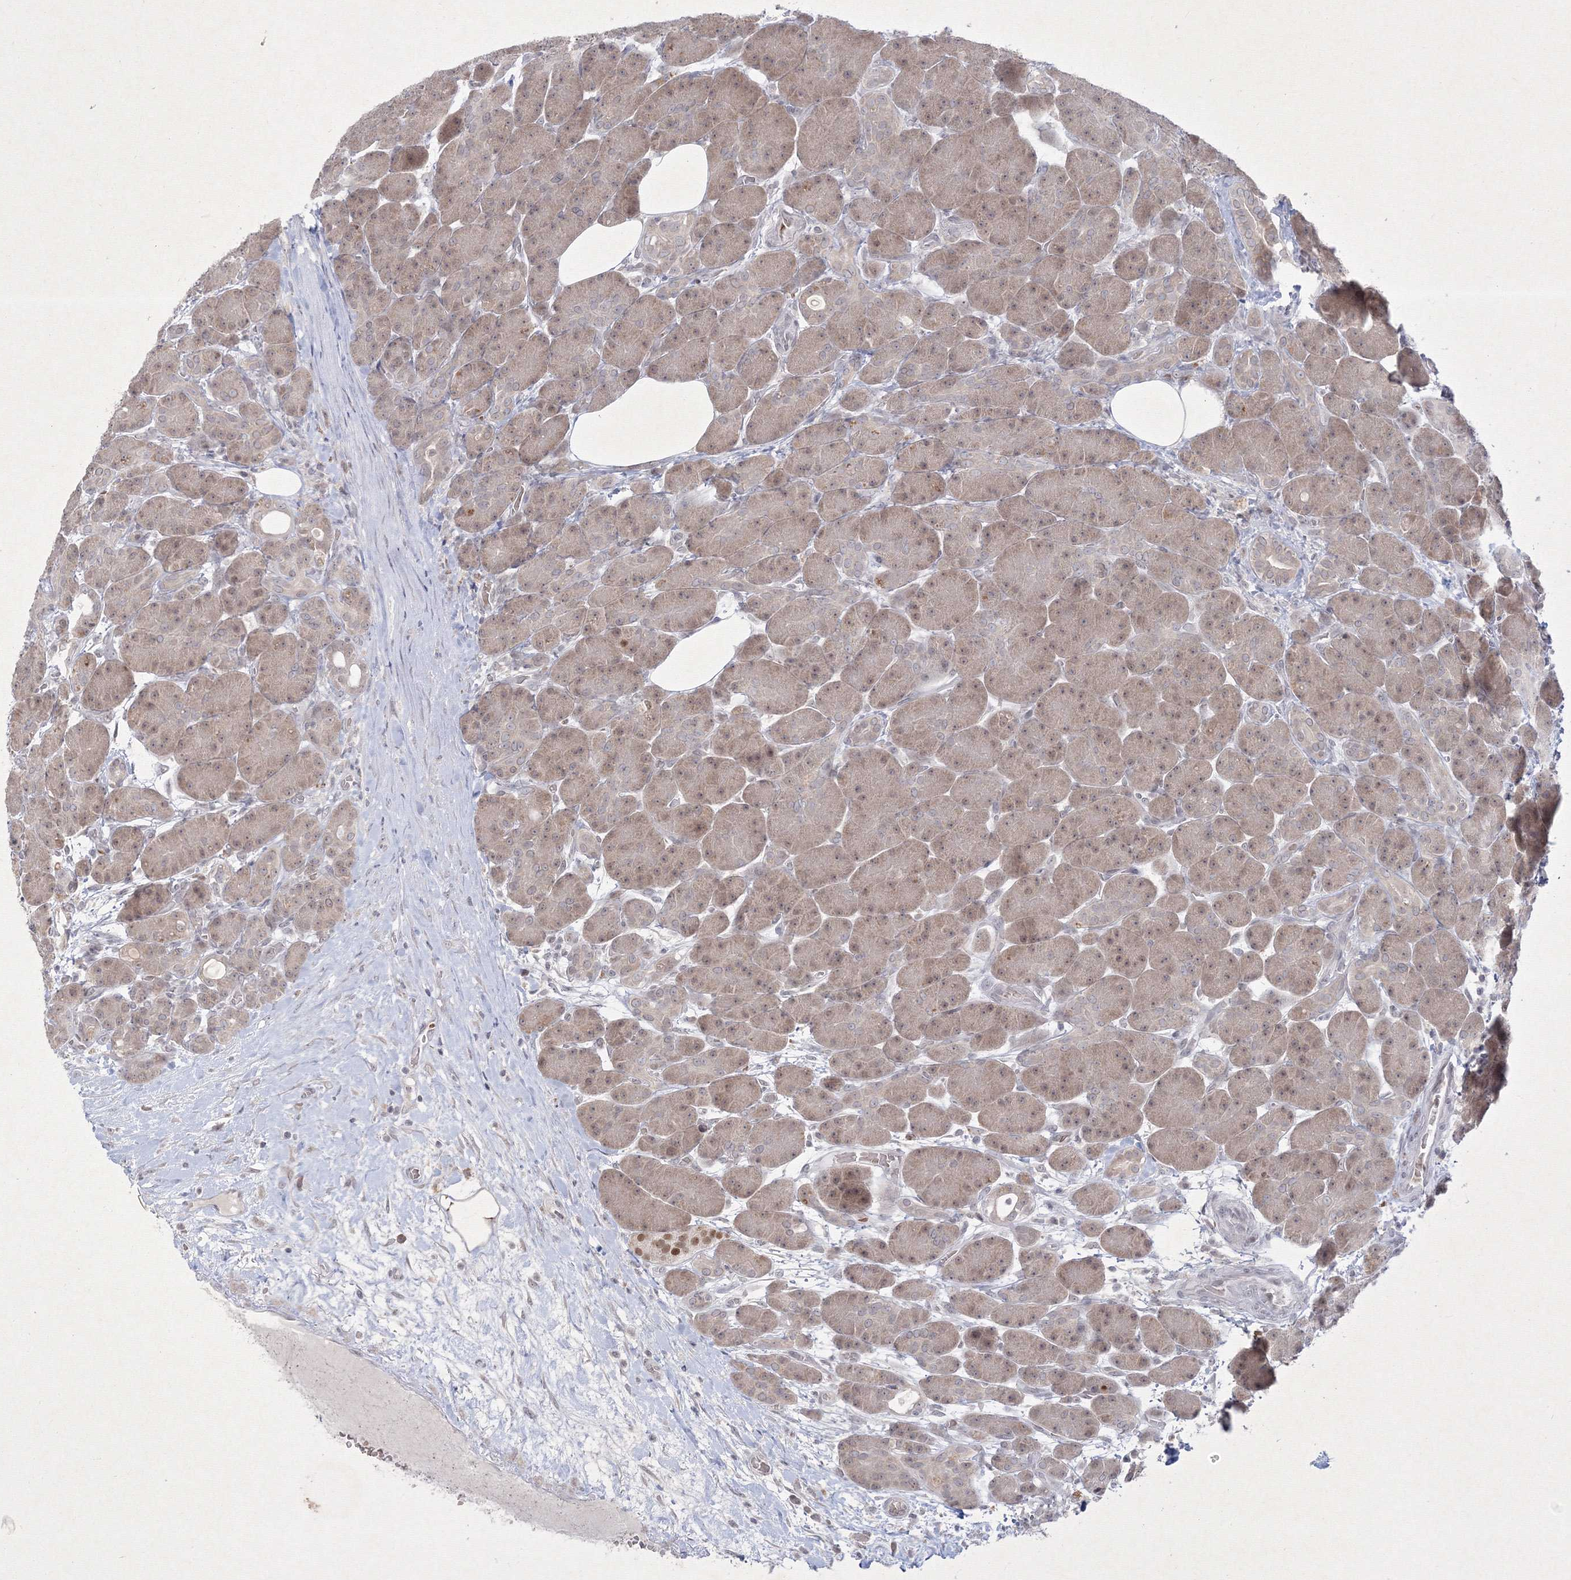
{"staining": {"intensity": "moderate", "quantity": ">75%", "location": "cytoplasmic/membranous,nuclear"}, "tissue": "pancreas", "cell_type": "Exocrine glandular cells", "image_type": "normal", "snomed": [{"axis": "morphology", "description": "Normal tissue, NOS"}, {"axis": "topography", "description": "Pancreas"}], "caption": "Approximately >75% of exocrine glandular cells in benign human pancreas display moderate cytoplasmic/membranous,nuclear protein staining as visualized by brown immunohistochemical staining.", "gene": "NXPE3", "patient": {"sex": "male", "age": 63}}